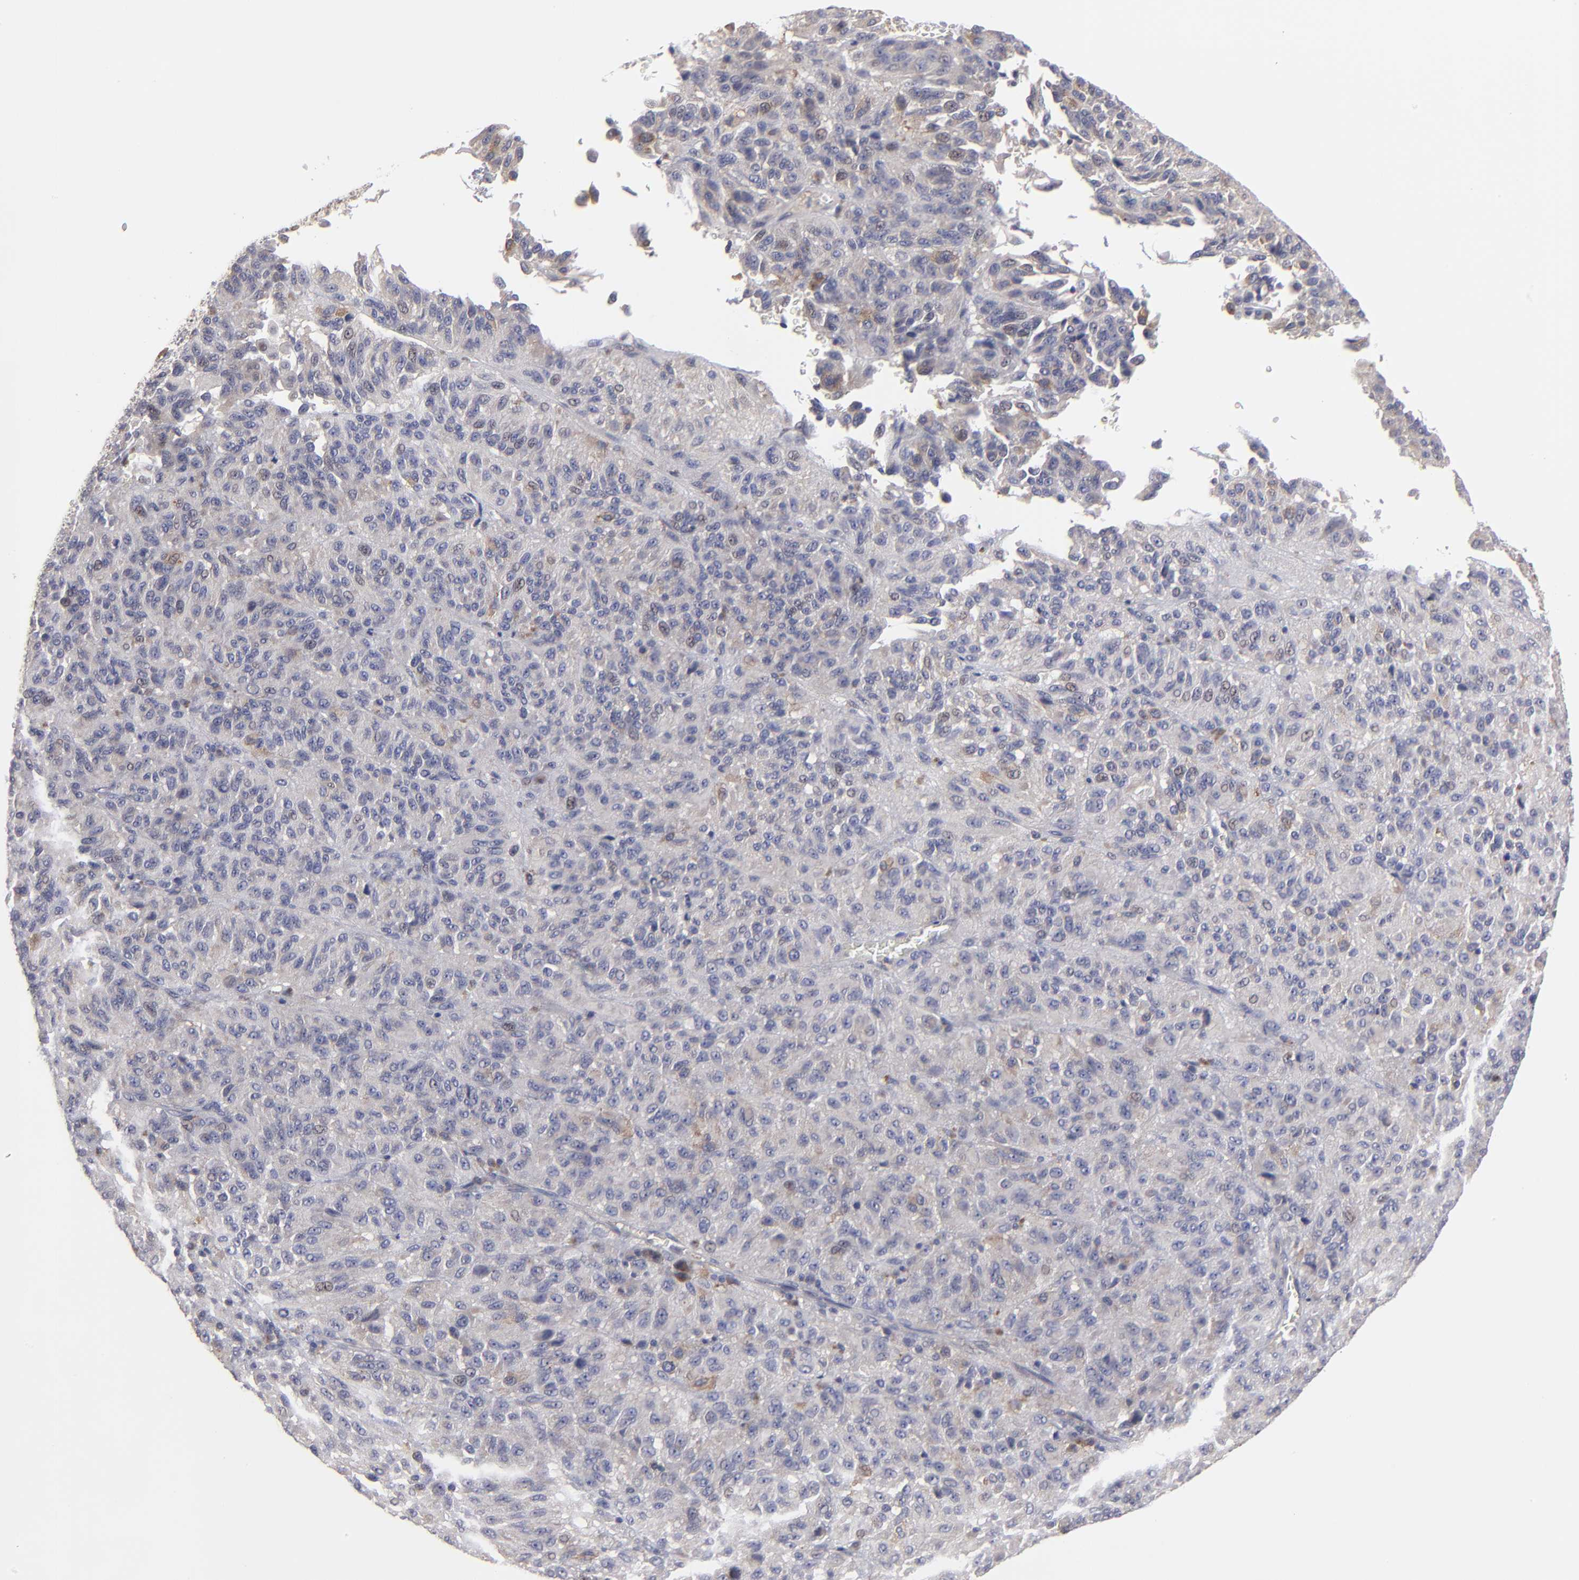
{"staining": {"intensity": "moderate", "quantity": "25%-75%", "location": "cytoplasmic/membranous"}, "tissue": "melanoma", "cell_type": "Tumor cells", "image_type": "cancer", "snomed": [{"axis": "morphology", "description": "Malignant melanoma, Metastatic site"}, {"axis": "topography", "description": "Lung"}], "caption": "A high-resolution histopathology image shows IHC staining of malignant melanoma (metastatic site), which displays moderate cytoplasmic/membranous expression in approximately 25%-75% of tumor cells.", "gene": "CEP97", "patient": {"sex": "male", "age": 64}}